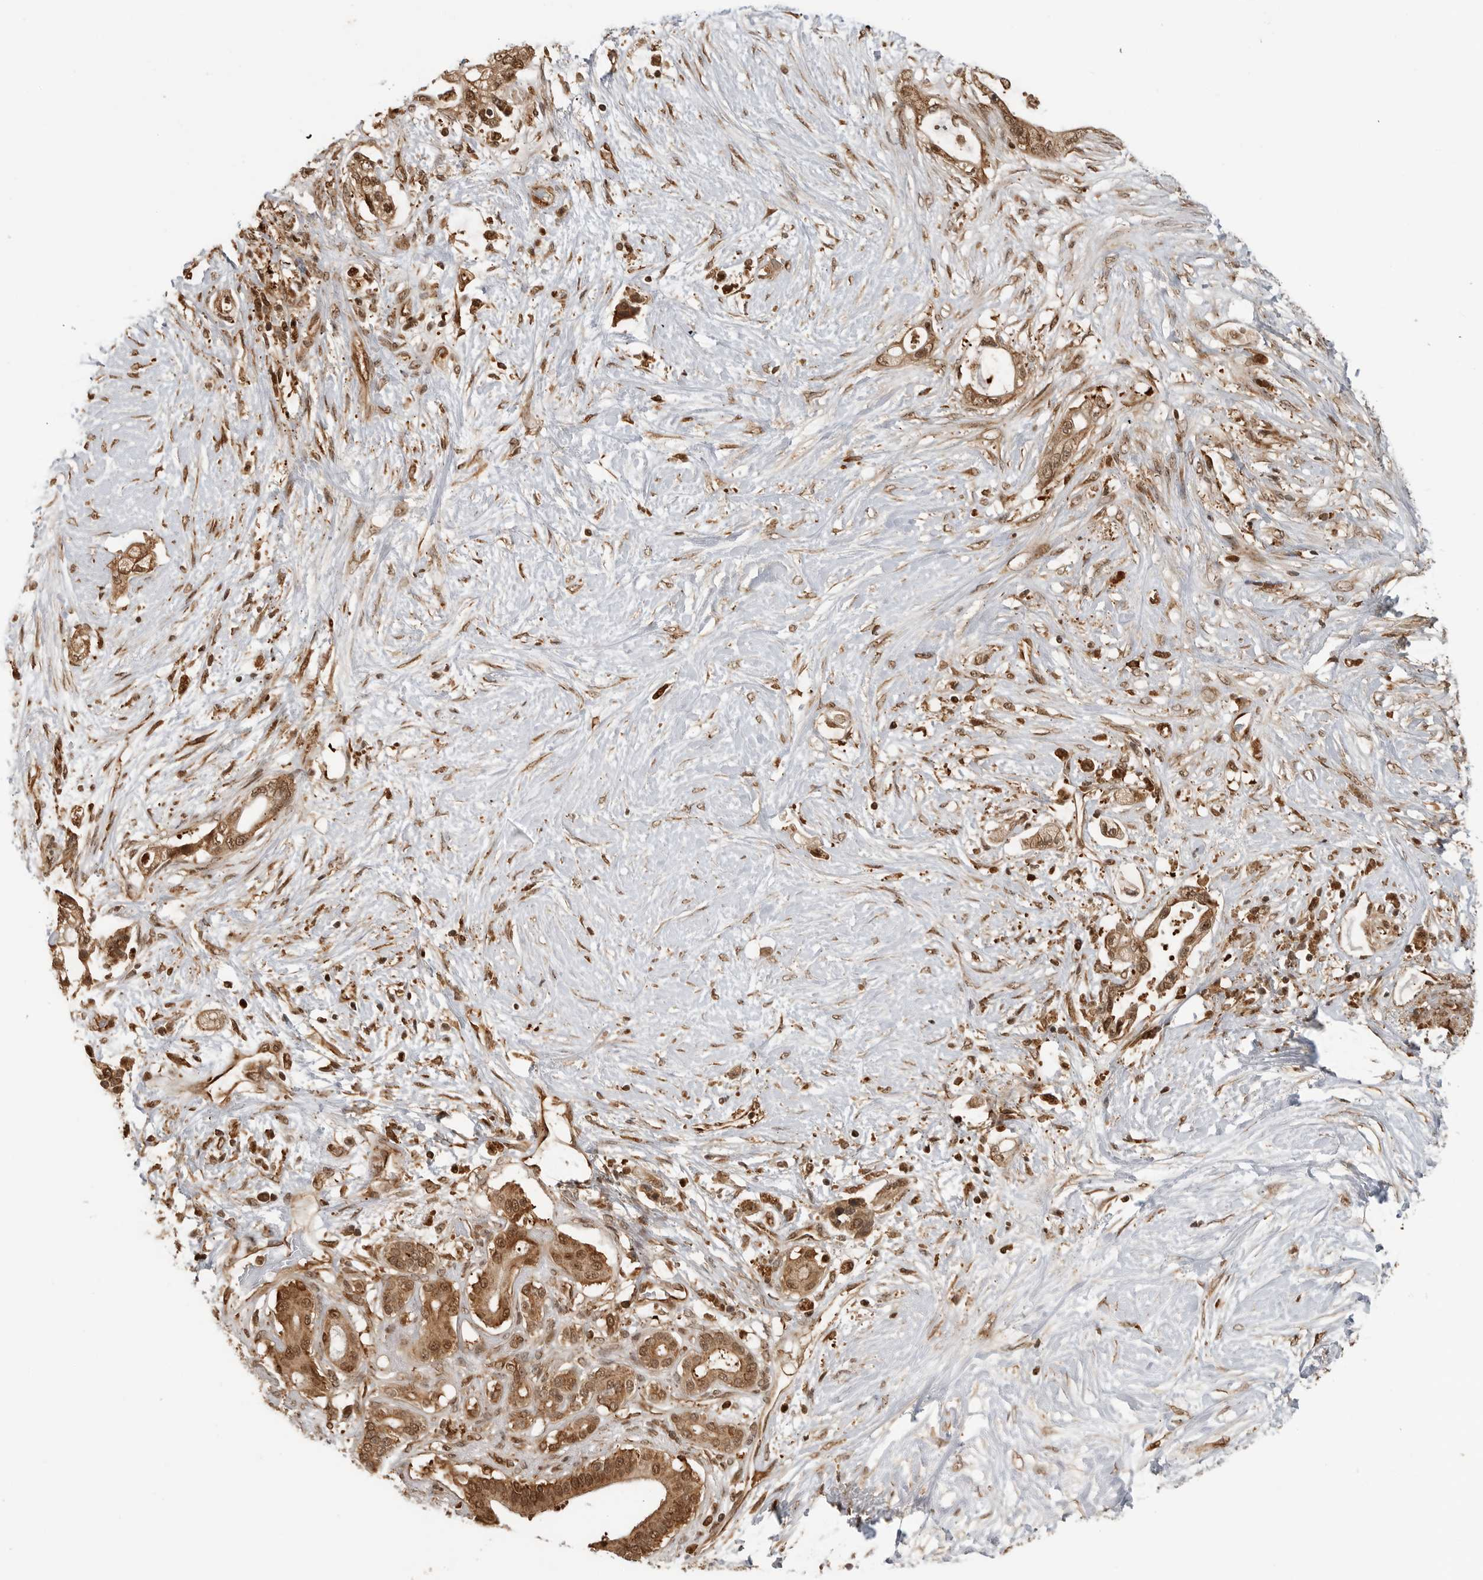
{"staining": {"intensity": "strong", "quantity": ">75%", "location": "cytoplasmic/membranous,nuclear"}, "tissue": "pancreatic cancer", "cell_type": "Tumor cells", "image_type": "cancer", "snomed": [{"axis": "morphology", "description": "Adenocarcinoma, NOS"}, {"axis": "topography", "description": "Pancreas"}], "caption": "Pancreatic adenocarcinoma tissue displays strong cytoplasmic/membranous and nuclear expression in approximately >75% of tumor cells, visualized by immunohistochemistry. (brown staining indicates protein expression, while blue staining denotes nuclei).", "gene": "BMP2K", "patient": {"sex": "male", "age": 53}}